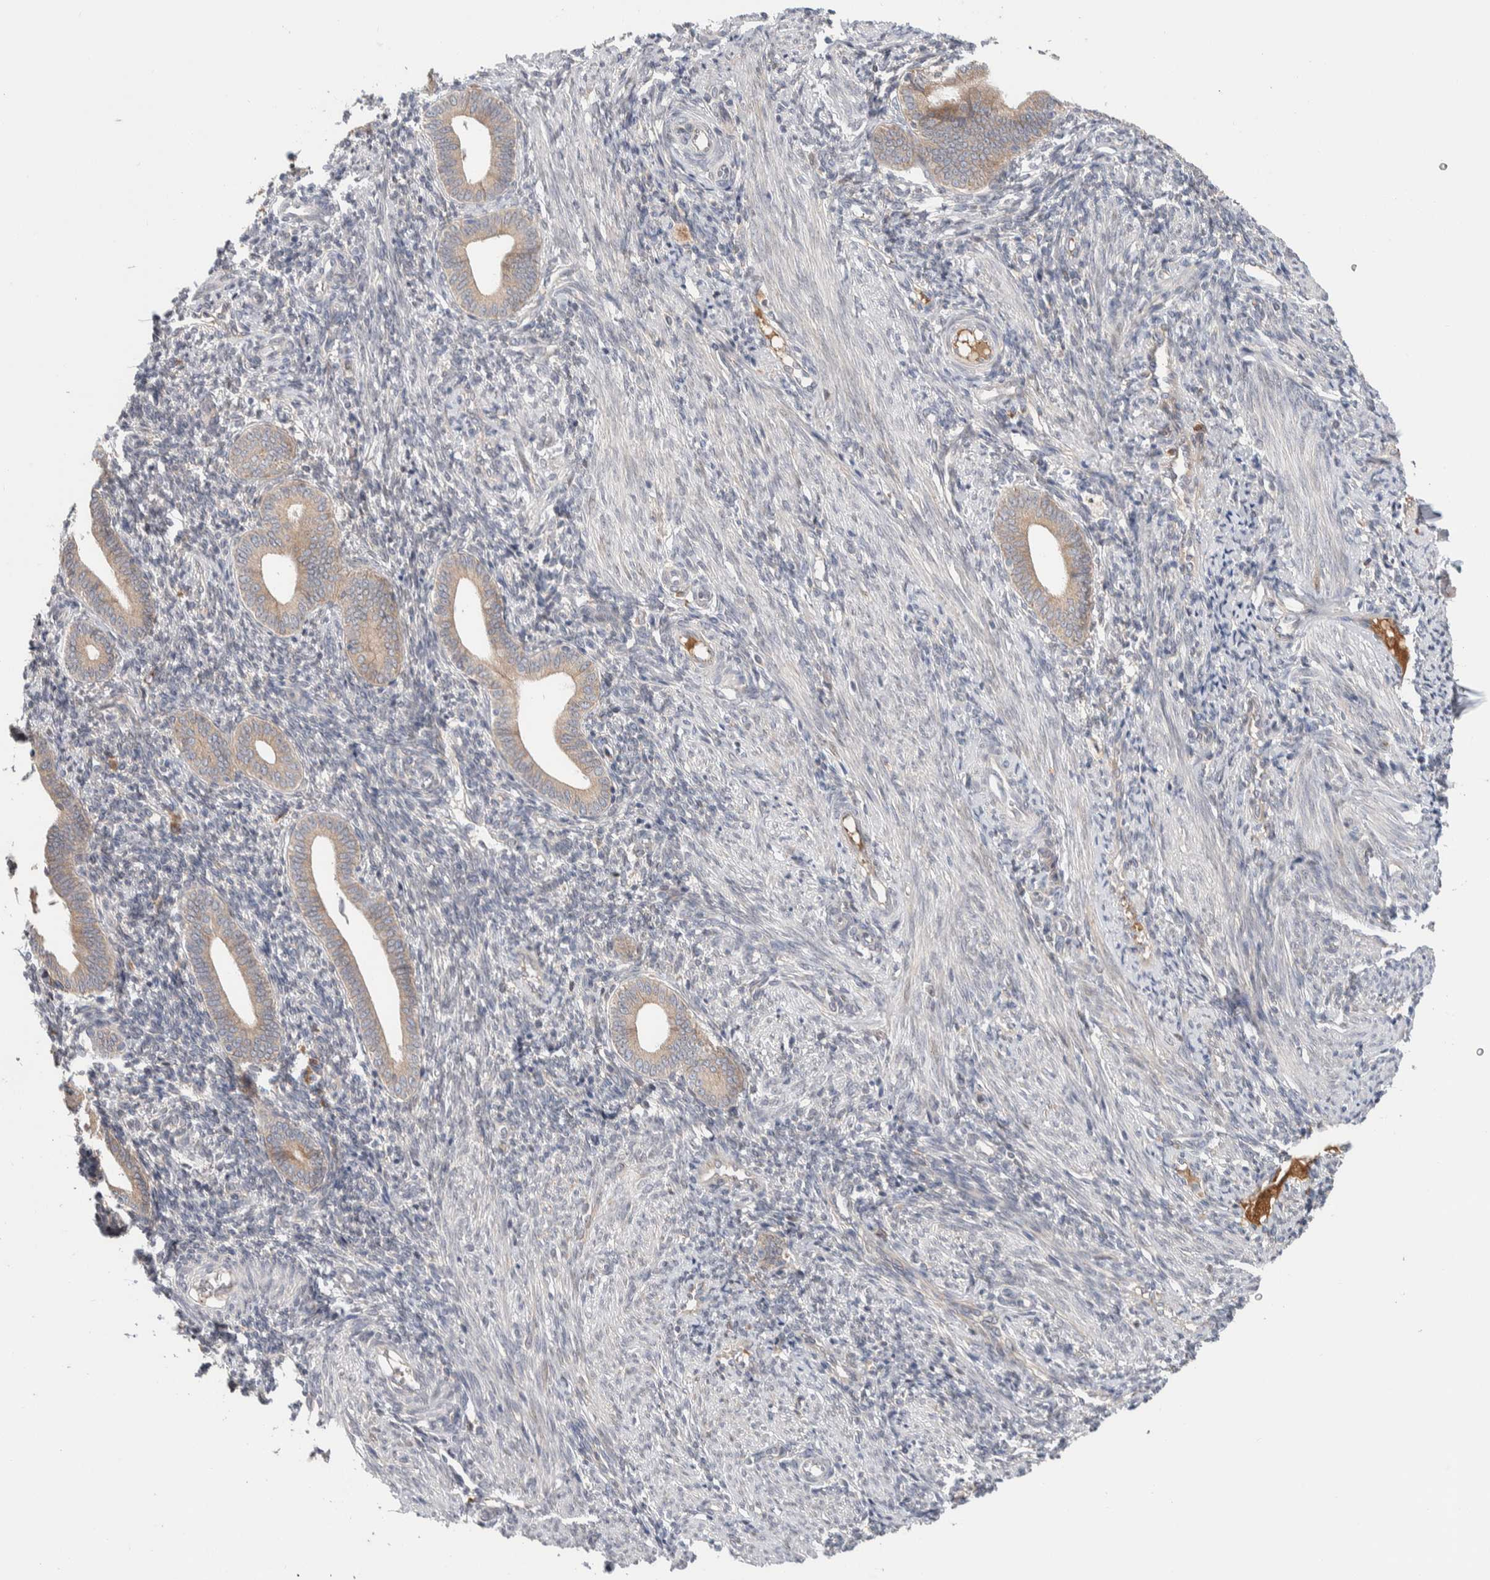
{"staining": {"intensity": "negative", "quantity": "none", "location": "none"}, "tissue": "endometrium", "cell_type": "Cells in endometrial stroma", "image_type": "normal", "snomed": [{"axis": "morphology", "description": "Normal tissue, NOS"}, {"axis": "topography", "description": "Uterus"}, {"axis": "topography", "description": "Endometrium"}], "caption": "Immunohistochemistry (IHC) photomicrograph of normal endometrium stained for a protein (brown), which exhibits no positivity in cells in endometrial stroma. (DAB (3,3'-diaminobenzidine) IHC with hematoxylin counter stain).", "gene": "RUSF1", "patient": {"sex": "female", "age": 33}}